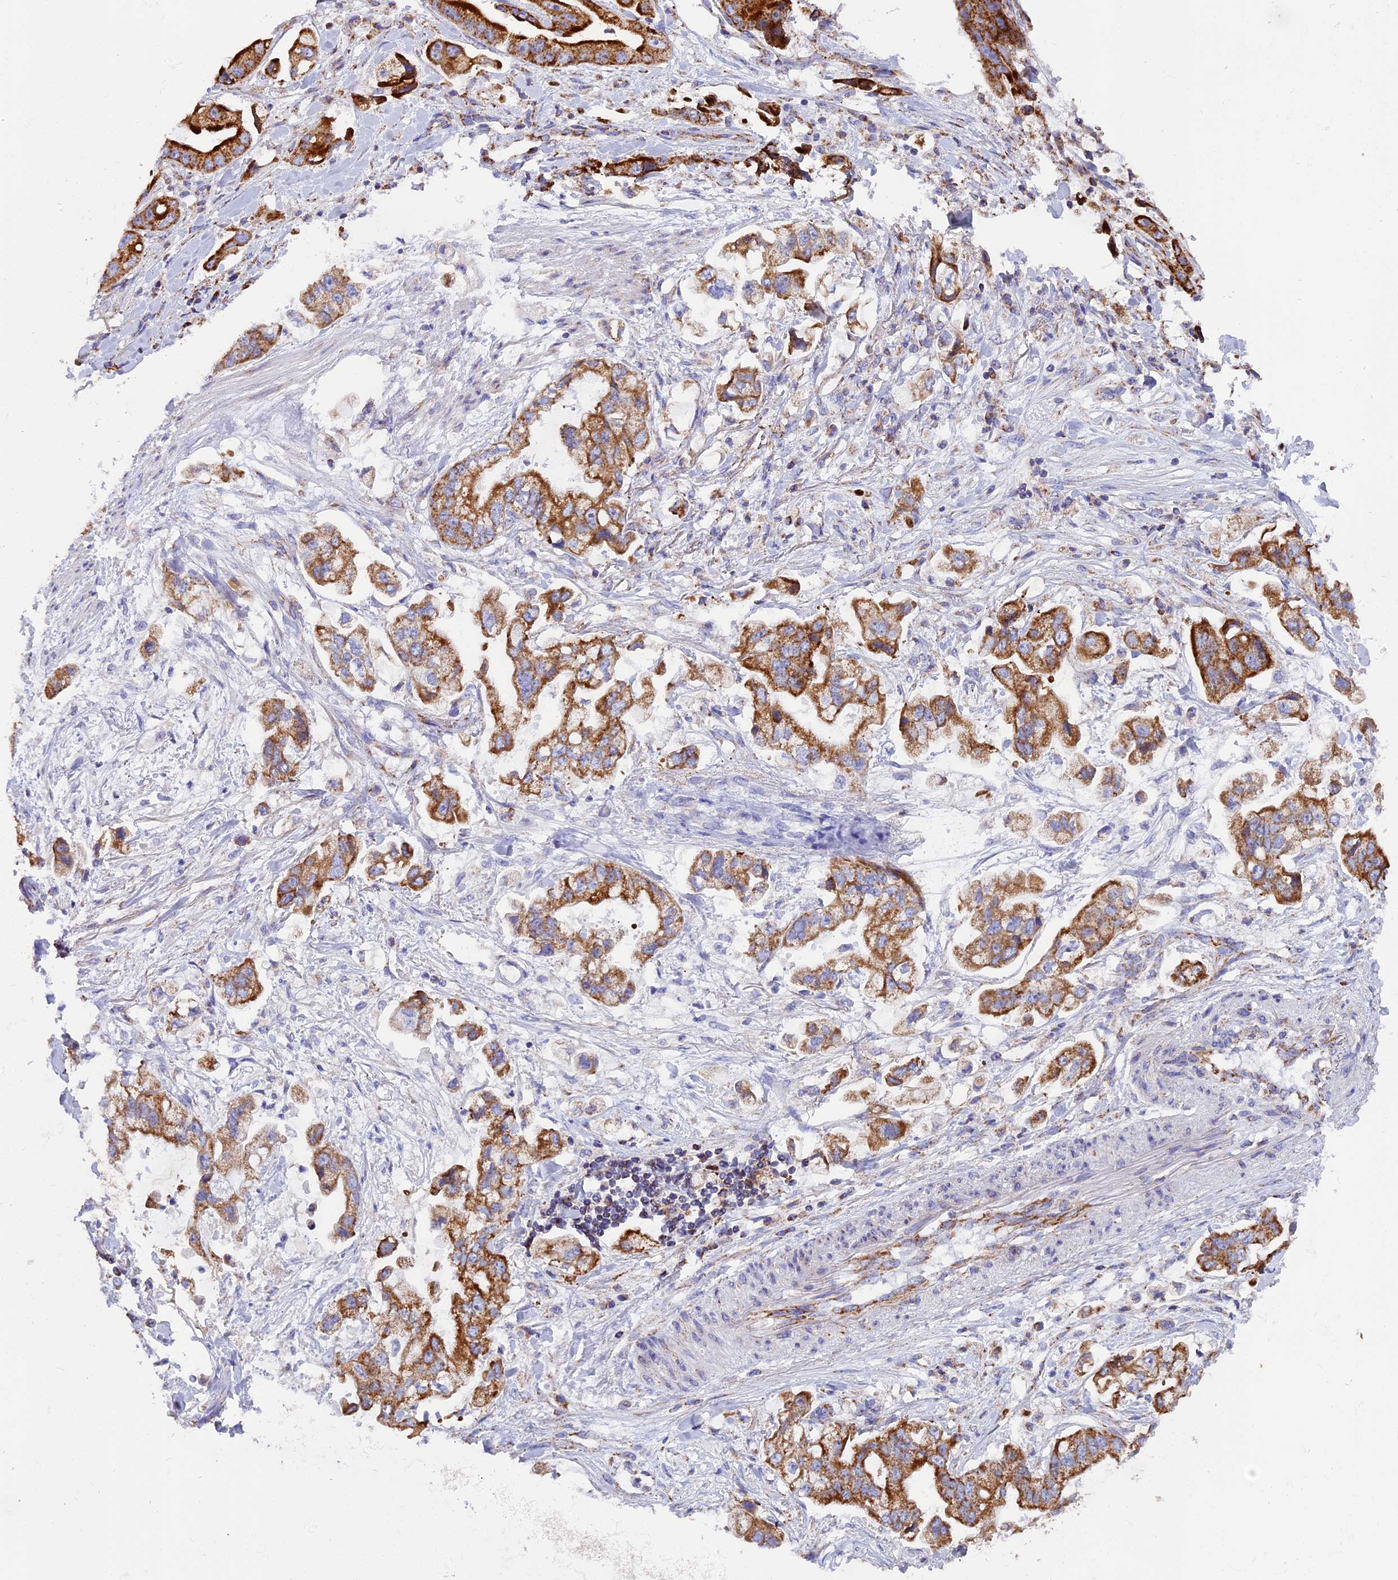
{"staining": {"intensity": "moderate", "quantity": ">75%", "location": "cytoplasmic/membranous"}, "tissue": "stomach cancer", "cell_type": "Tumor cells", "image_type": "cancer", "snomed": [{"axis": "morphology", "description": "Adenocarcinoma, NOS"}, {"axis": "topography", "description": "Stomach"}], "caption": "Immunohistochemistry (IHC) of human stomach adenocarcinoma reveals medium levels of moderate cytoplasmic/membranous staining in about >75% of tumor cells.", "gene": "MRPS34", "patient": {"sex": "male", "age": 62}}